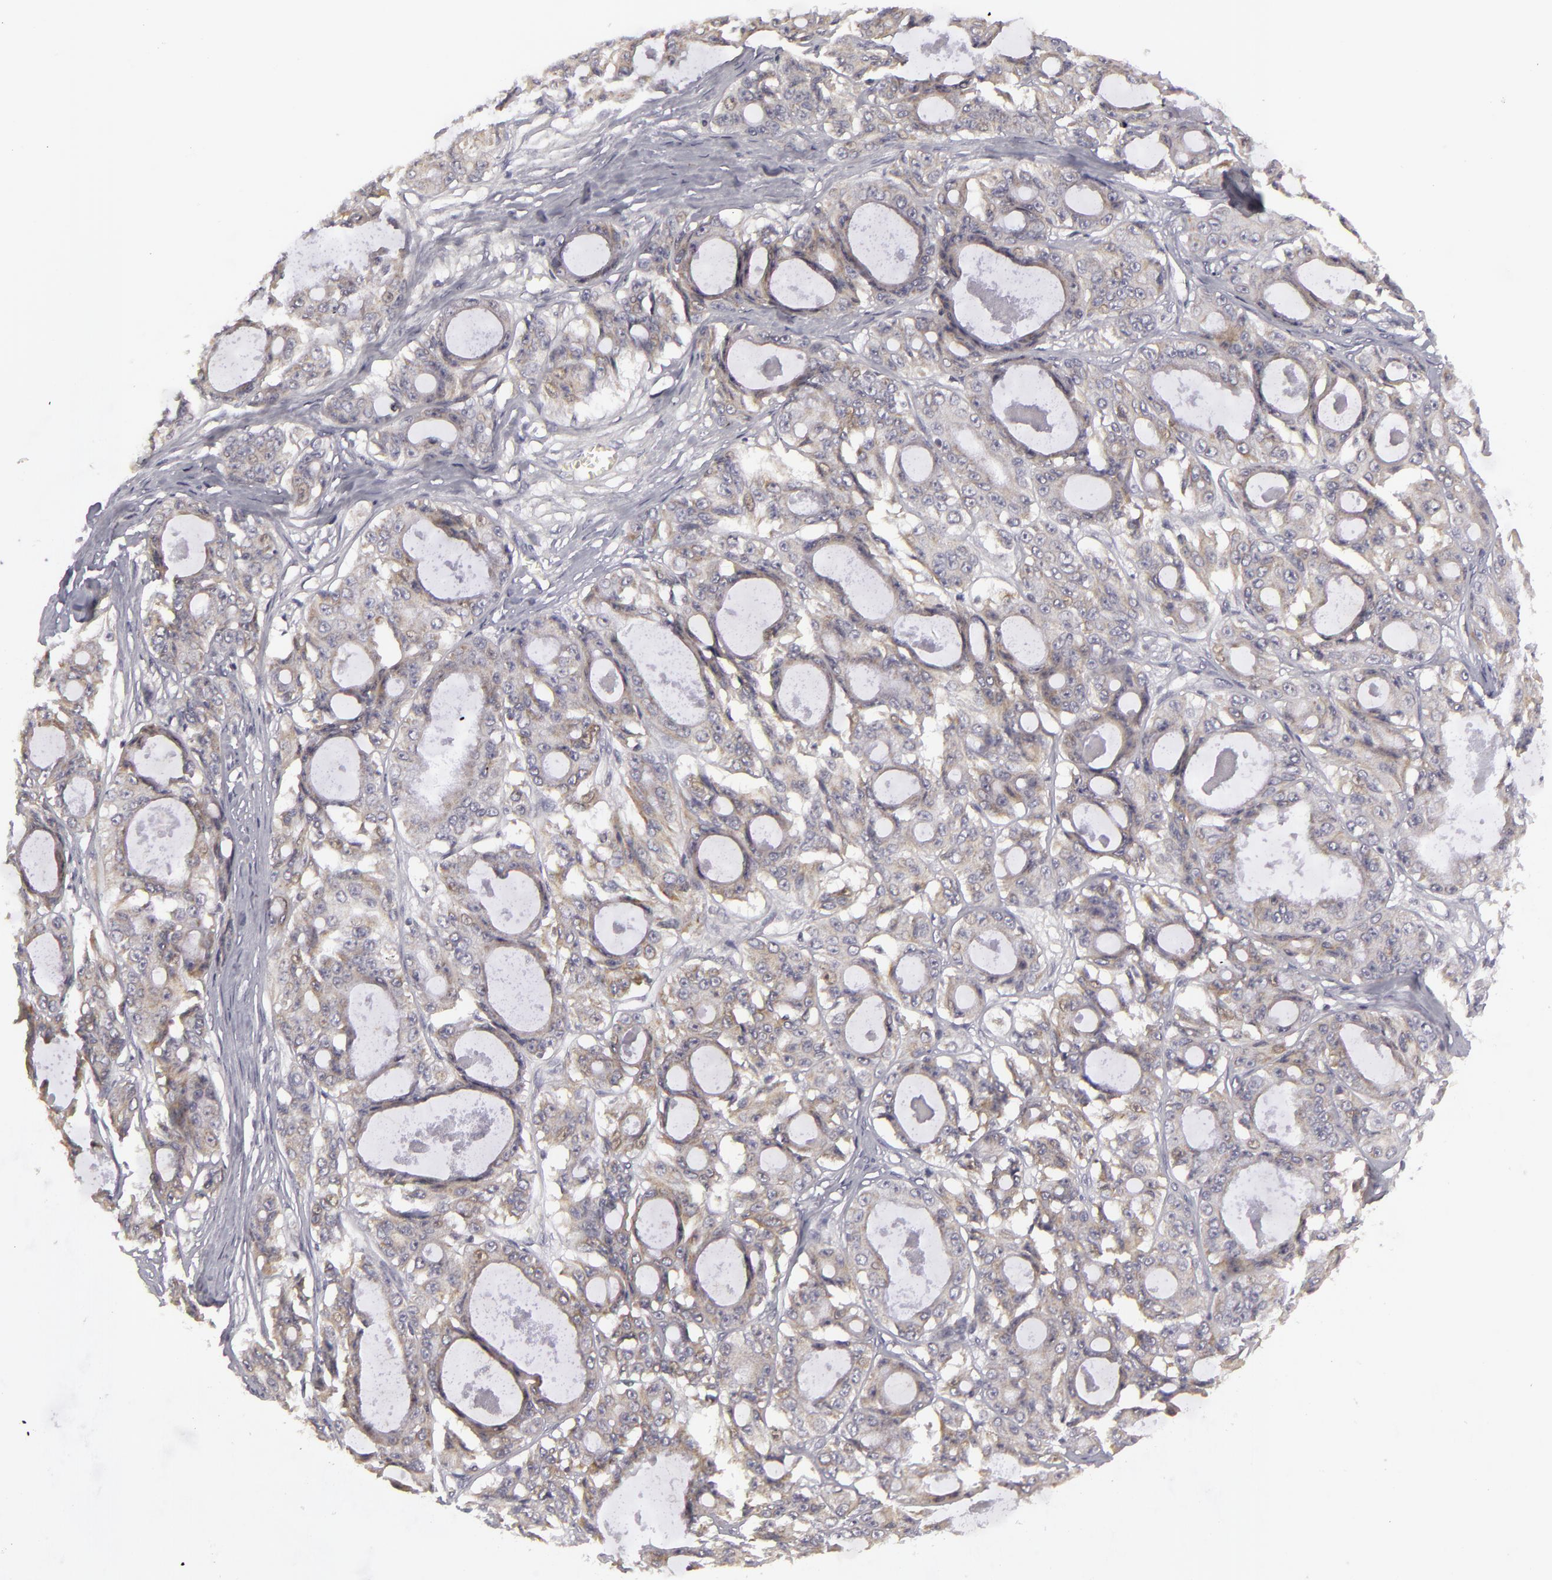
{"staining": {"intensity": "weak", "quantity": ">75%", "location": "cytoplasmic/membranous"}, "tissue": "ovarian cancer", "cell_type": "Tumor cells", "image_type": "cancer", "snomed": [{"axis": "morphology", "description": "Carcinoma, endometroid"}, {"axis": "topography", "description": "Ovary"}], "caption": "Protein expression analysis of endometroid carcinoma (ovarian) shows weak cytoplasmic/membranous expression in about >75% of tumor cells.", "gene": "ATP2B3", "patient": {"sex": "female", "age": 61}}